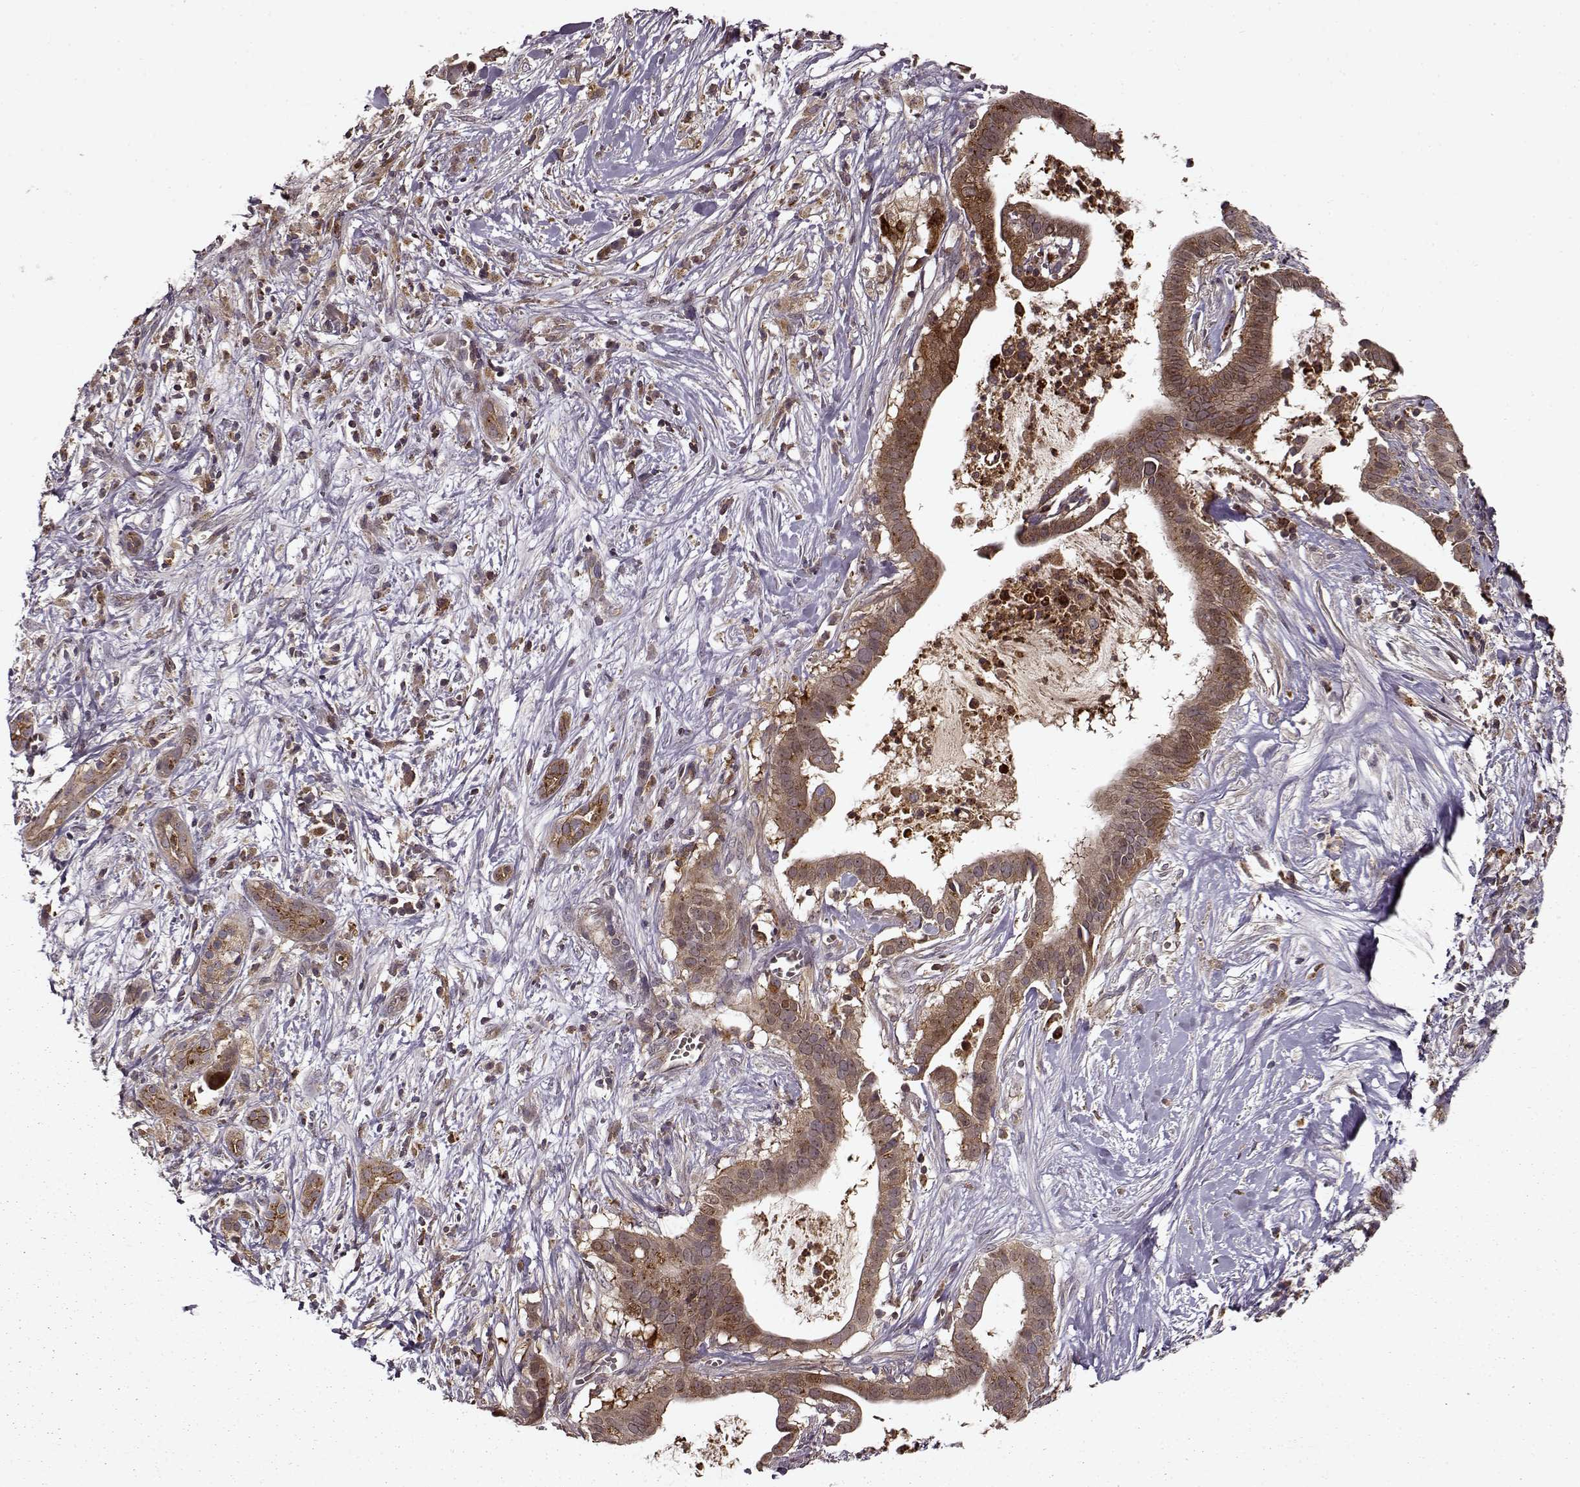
{"staining": {"intensity": "moderate", "quantity": ">75%", "location": "cytoplasmic/membranous"}, "tissue": "pancreatic cancer", "cell_type": "Tumor cells", "image_type": "cancer", "snomed": [{"axis": "morphology", "description": "Adenocarcinoma, NOS"}, {"axis": "topography", "description": "Pancreas"}], "caption": "The histopathology image exhibits a brown stain indicating the presence of a protein in the cytoplasmic/membranous of tumor cells in adenocarcinoma (pancreatic). Ihc stains the protein of interest in brown and the nuclei are stained blue.", "gene": "IFRD2", "patient": {"sex": "male", "age": 61}}